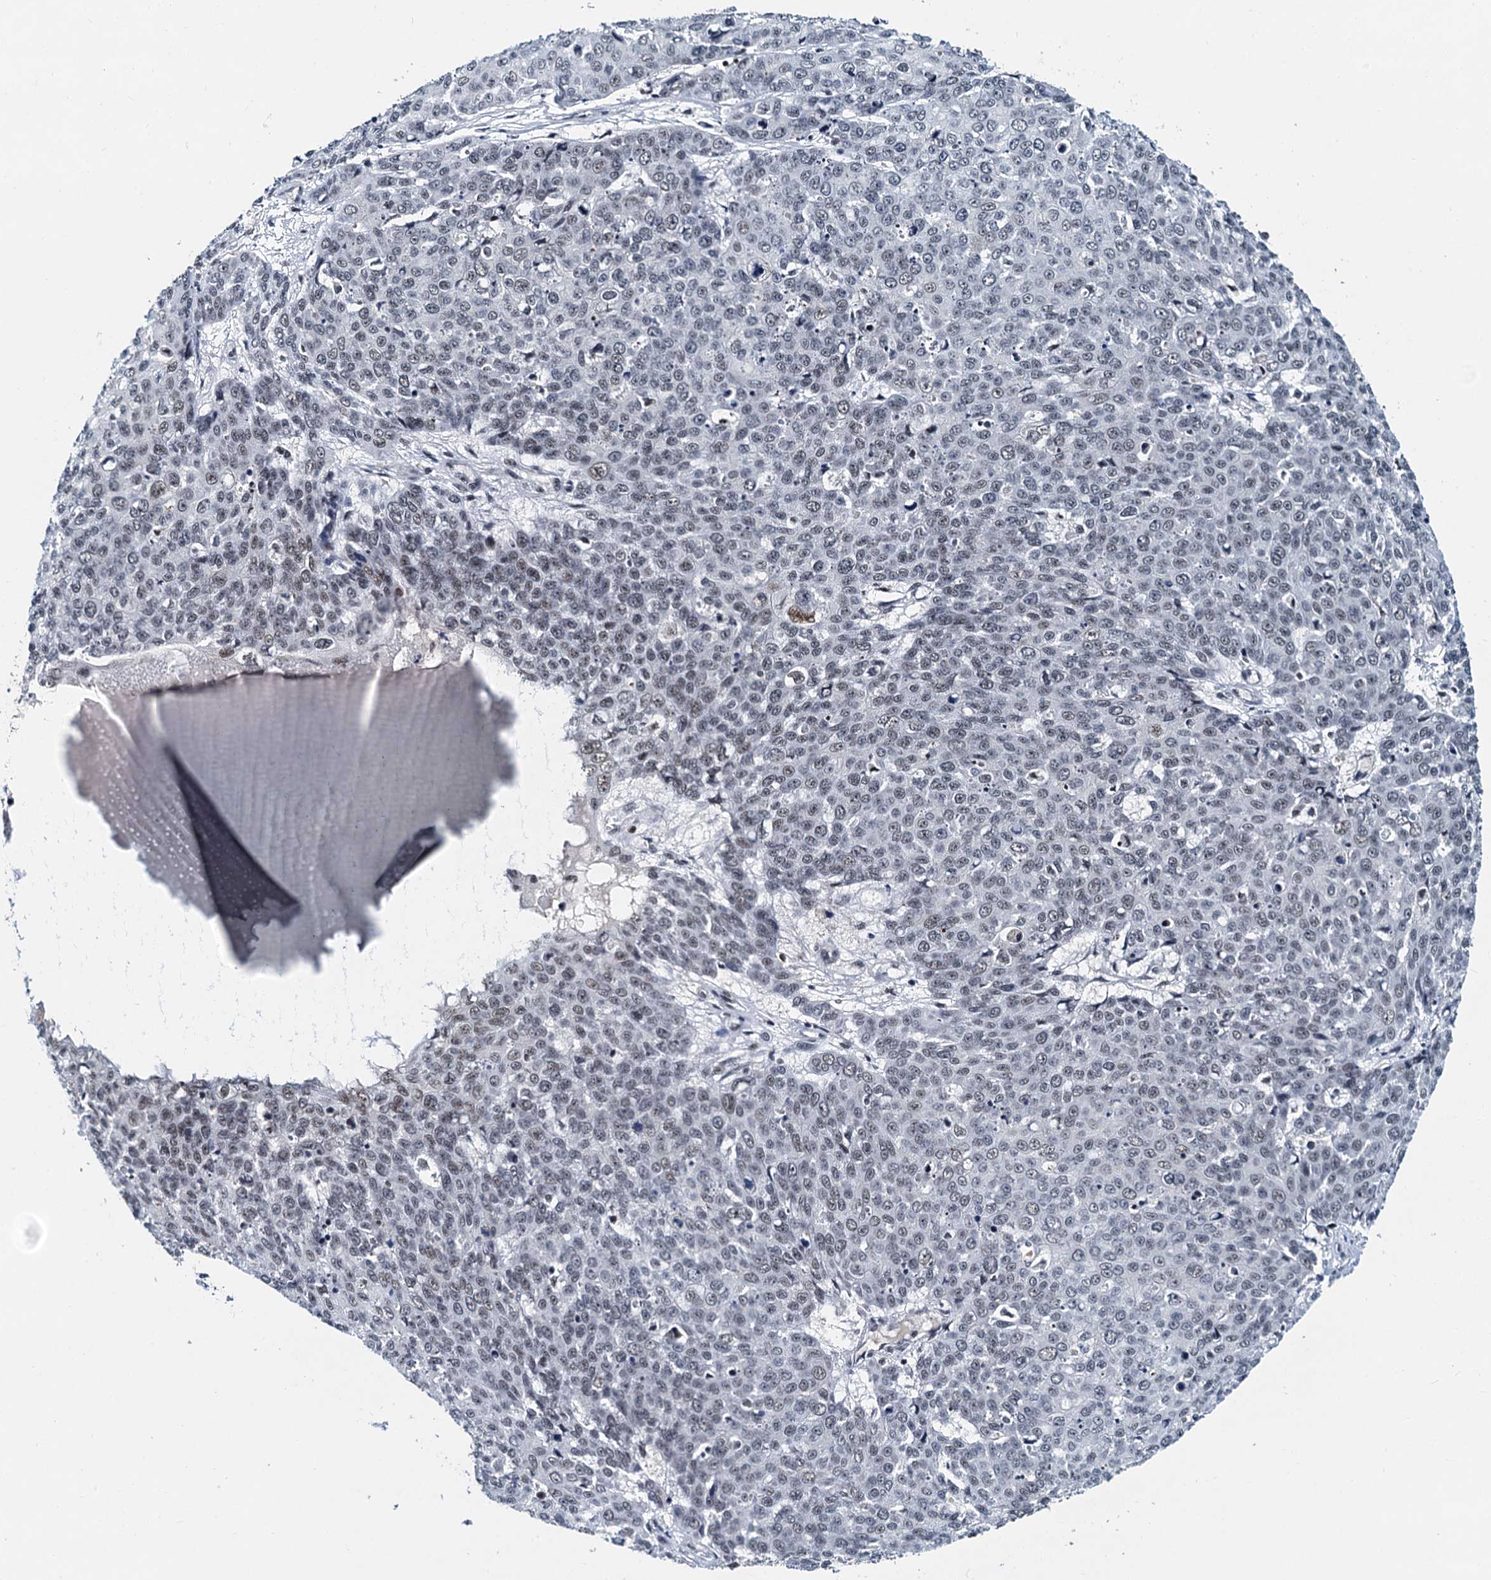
{"staining": {"intensity": "weak", "quantity": "25%-75%", "location": "nuclear"}, "tissue": "skin cancer", "cell_type": "Tumor cells", "image_type": "cancer", "snomed": [{"axis": "morphology", "description": "Squamous cell carcinoma, NOS"}, {"axis": "topography", "description": "Skin"}], "caption": "Immunohistochemical staining of skin squamous cell carcinoma reveals weak nuclear protein positivity in about 25%-75% of tumor cells.", "gene": "SNRPD1", "patient": {"sex": "male", "age": 71}}